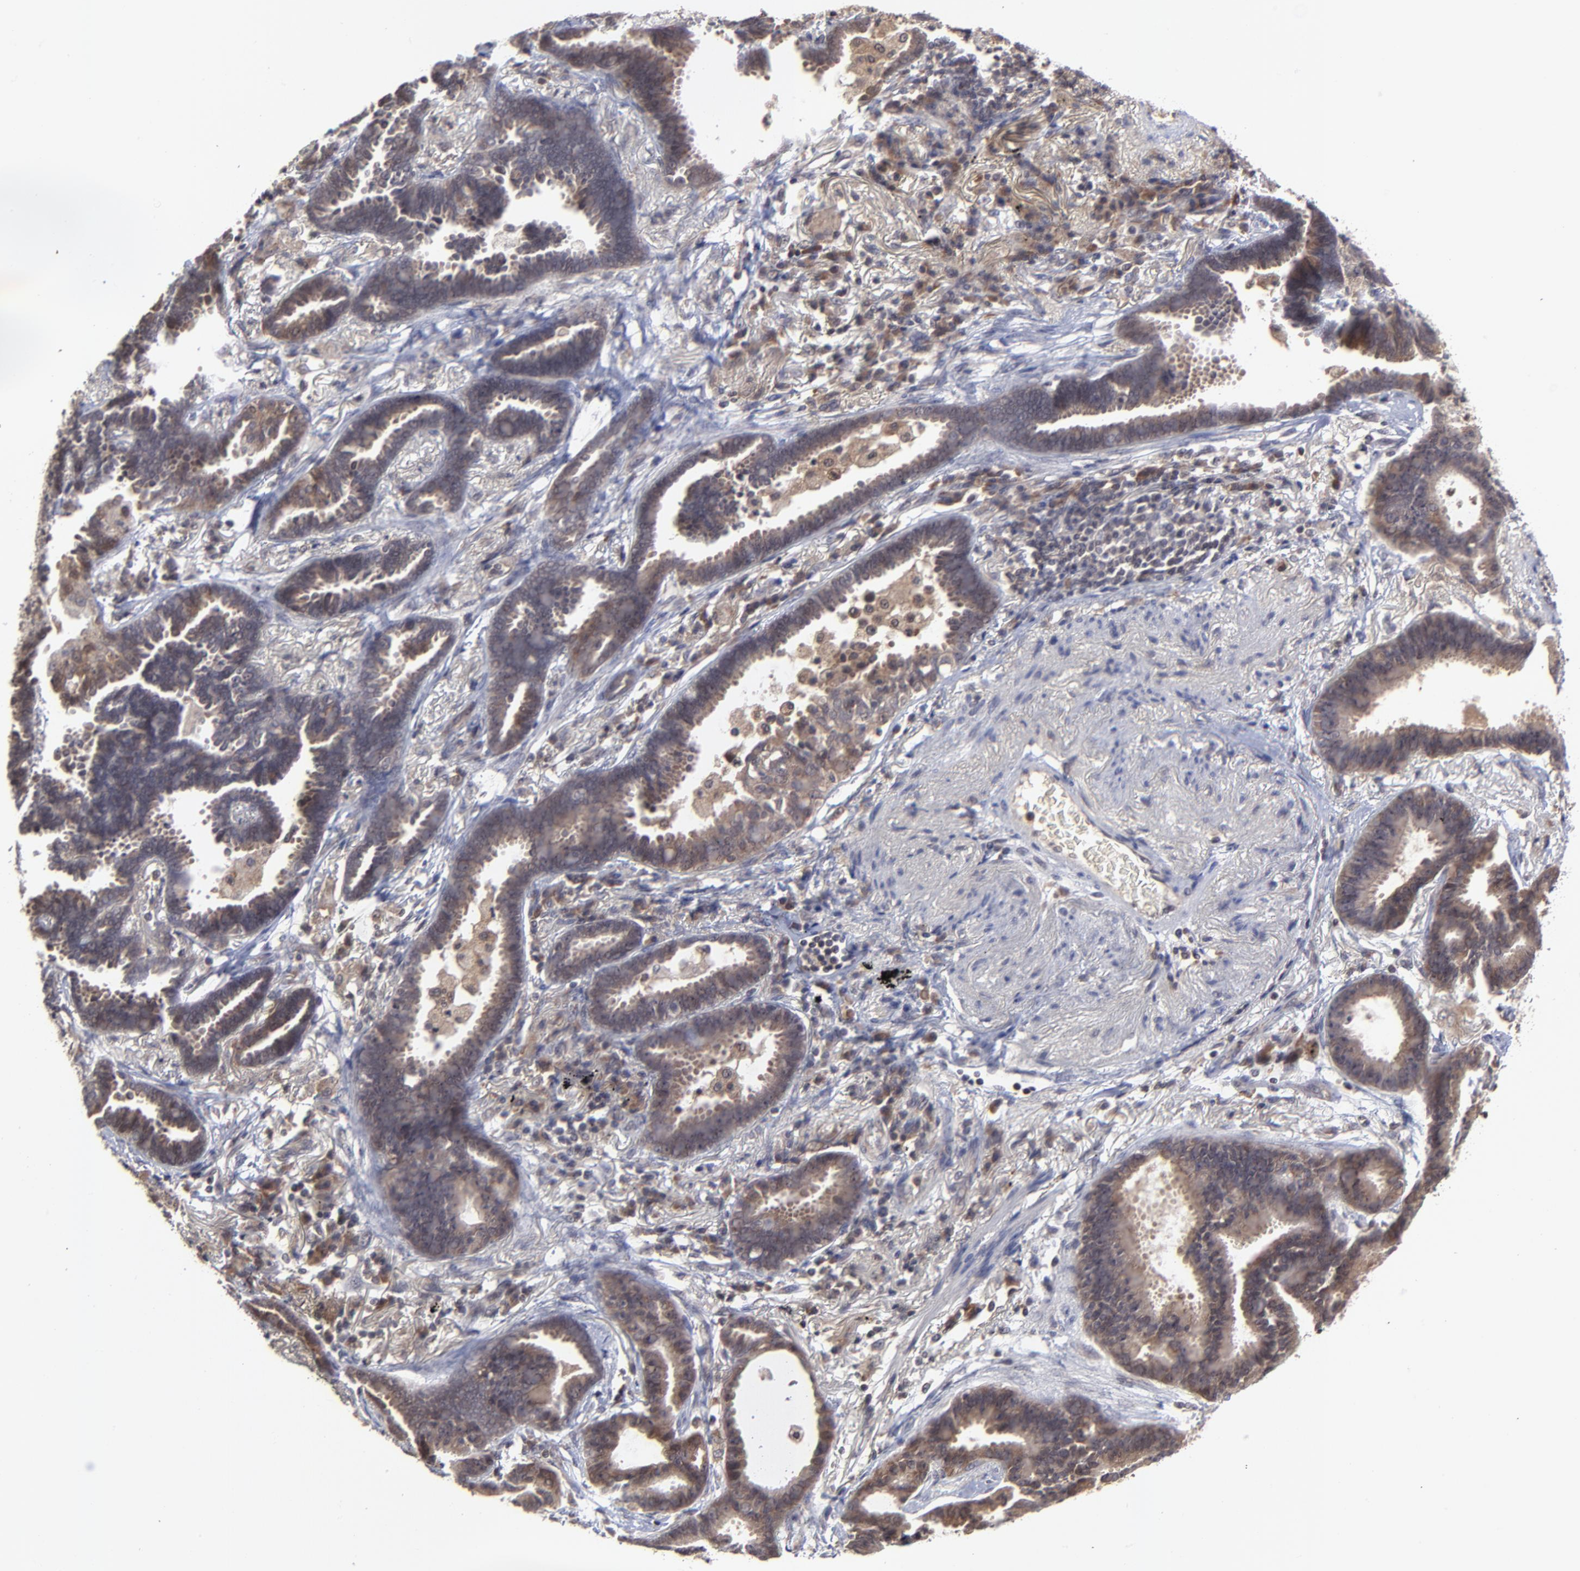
{"staining": {"intensity": "weak", "quantity": ">75%", "location": "cytoplasmic/membranous"}, "tissue": "lung cancer", "cell_type": "Tumor cells", "image_type": "cancer", "snomed": [{"axis": "morphology", "description": "Adenocarcinoma, NOS"}, {"axis": "topography", "description": "Lung"}], "caption": "Lung cancer (adenocarcinoma) tissue reveals weak cytoplasmic/membranous positivity in approximately >75% of tumor cells", "gene": "UBE2L6", "patient": {"sex": "female", "age": 64}}